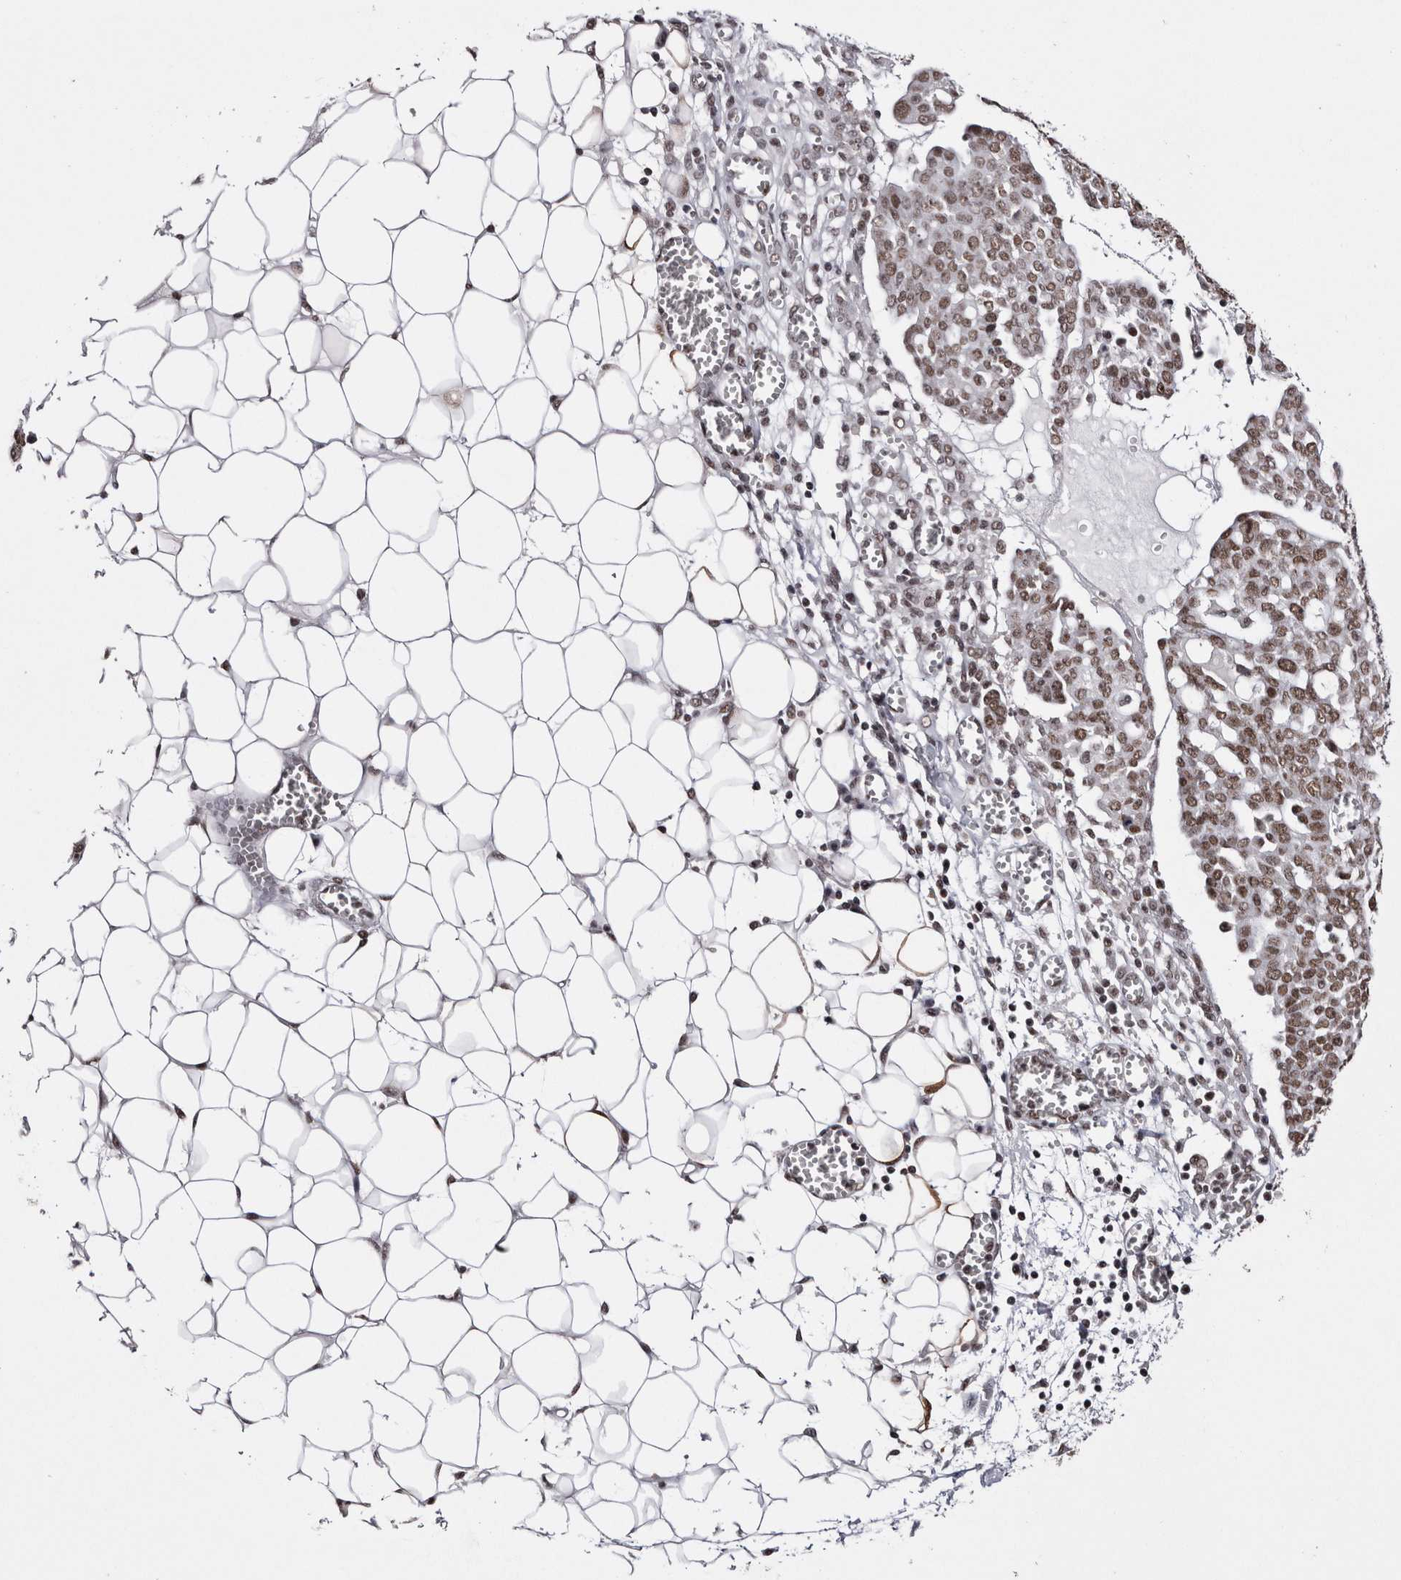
{"staining": {"intensity": "moderate", "quantity": ">75%", "location": "nuclear"}, "tissue": "ovarian cancer", "cell_type": "Tumor cells", "image_type": "cancer", "snomed": [{"axis": "morphology", "description": "Cystadenocarcinoma, serous, NOS"}, {"axis": "topography", "description": "Soft tissue"}, {"axis": "topography", "description": "Ovary"}], "caption": "A medium amount of moderate nuclear expression is present in approximately >75% of tumor cells in ovarian cancer tissue.", "gene": "SMC1A", "patient": {"sex": "female", "age": 57}}